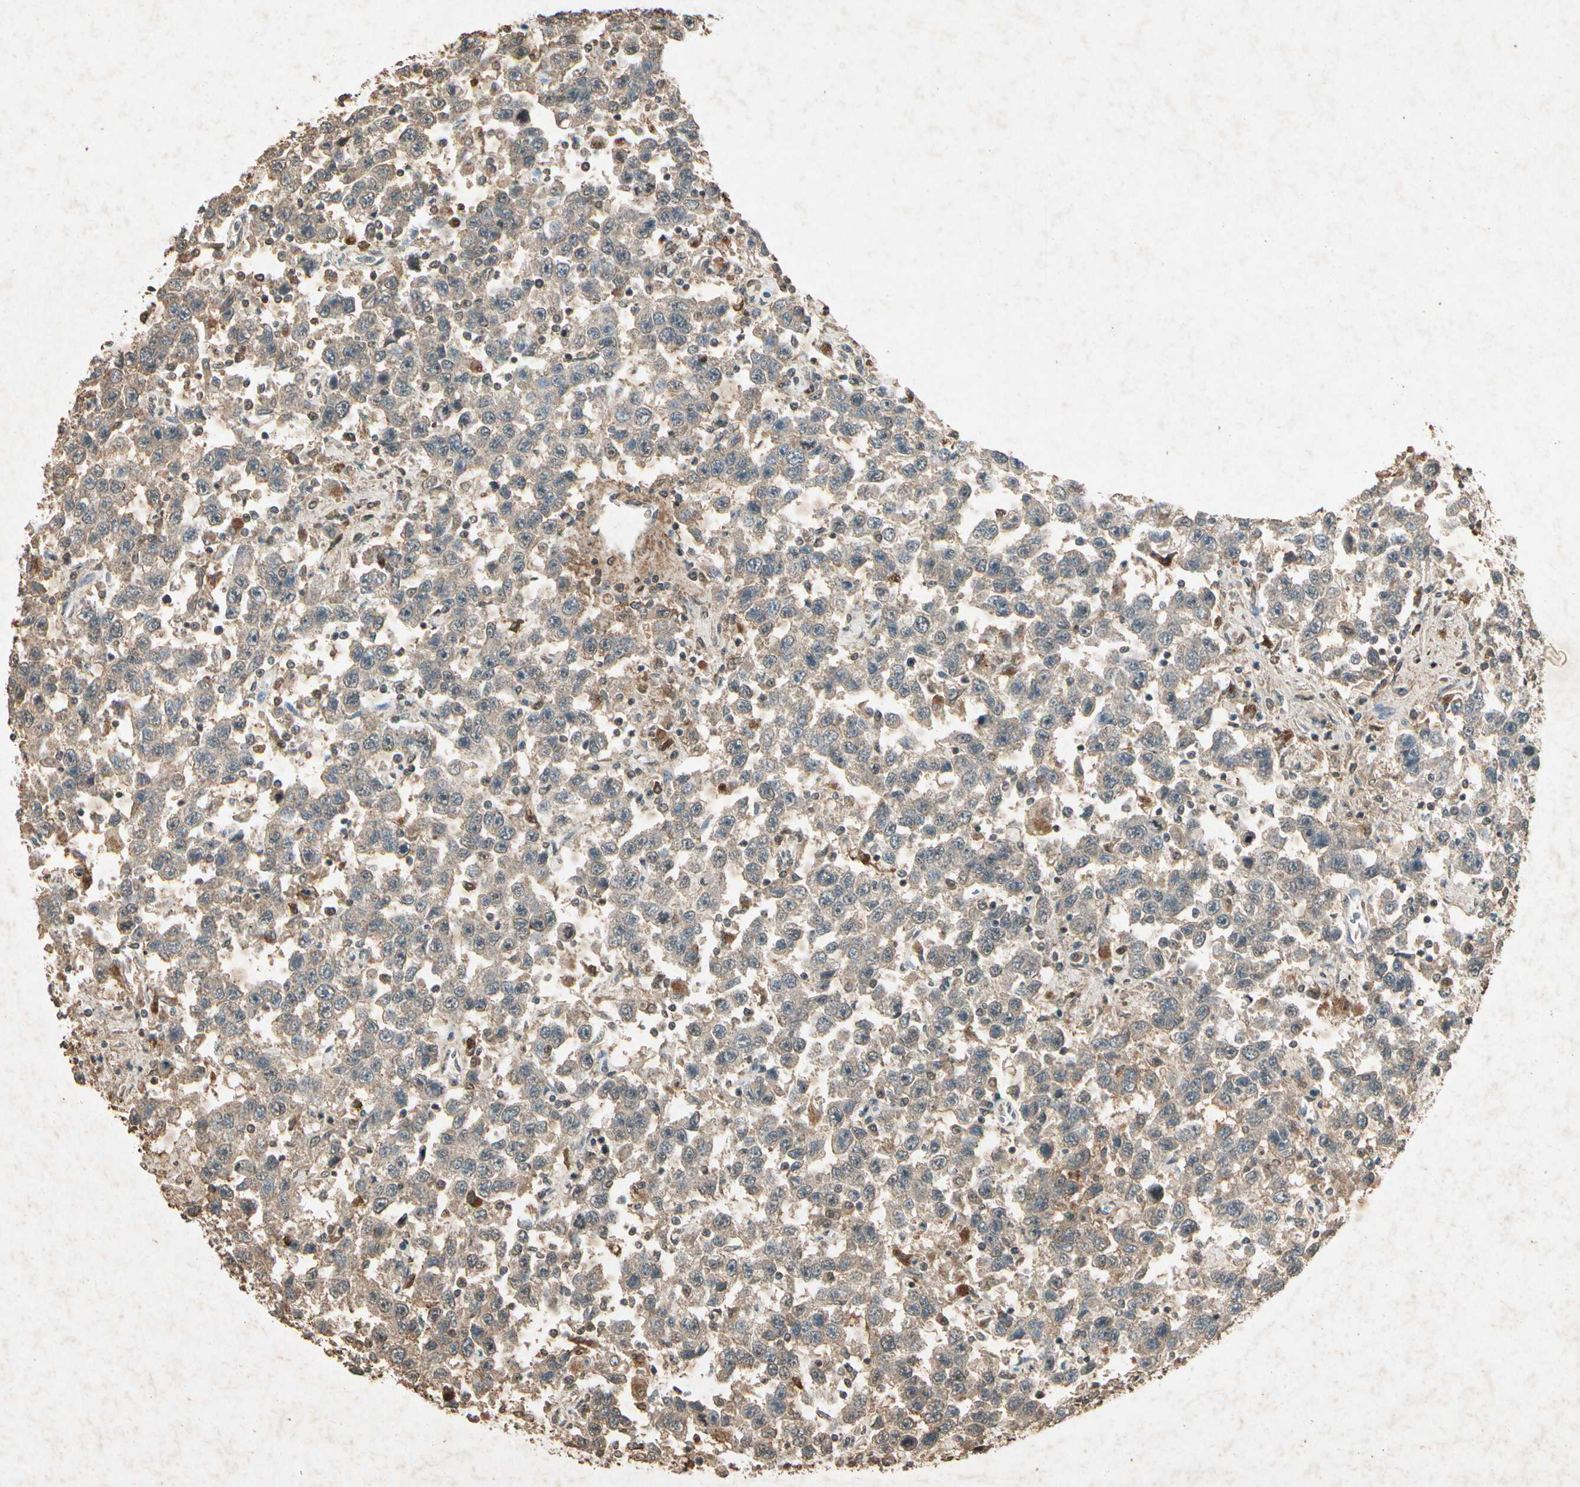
{"staining": {"intensity": "weak", "quantity": "25%-75%", "location": "cytoplasmic/membranous"}, "tissue": "testis cancer", "cell_type": "Tumor cells", "image_type": "cancer", "snomed": [{"axis": "morphology", "description": "Seminoma, NOS"}, {"axis": "topography", "description": "Testis"}], "caption": "There is low levels of weak cytoplasmic/membranous staining in tumor cells of testis seminoma, as demonstrated by immunohistochemical staining (brown color).", "gene": "GC", "patient": {"sex": "male", "age": 41}}